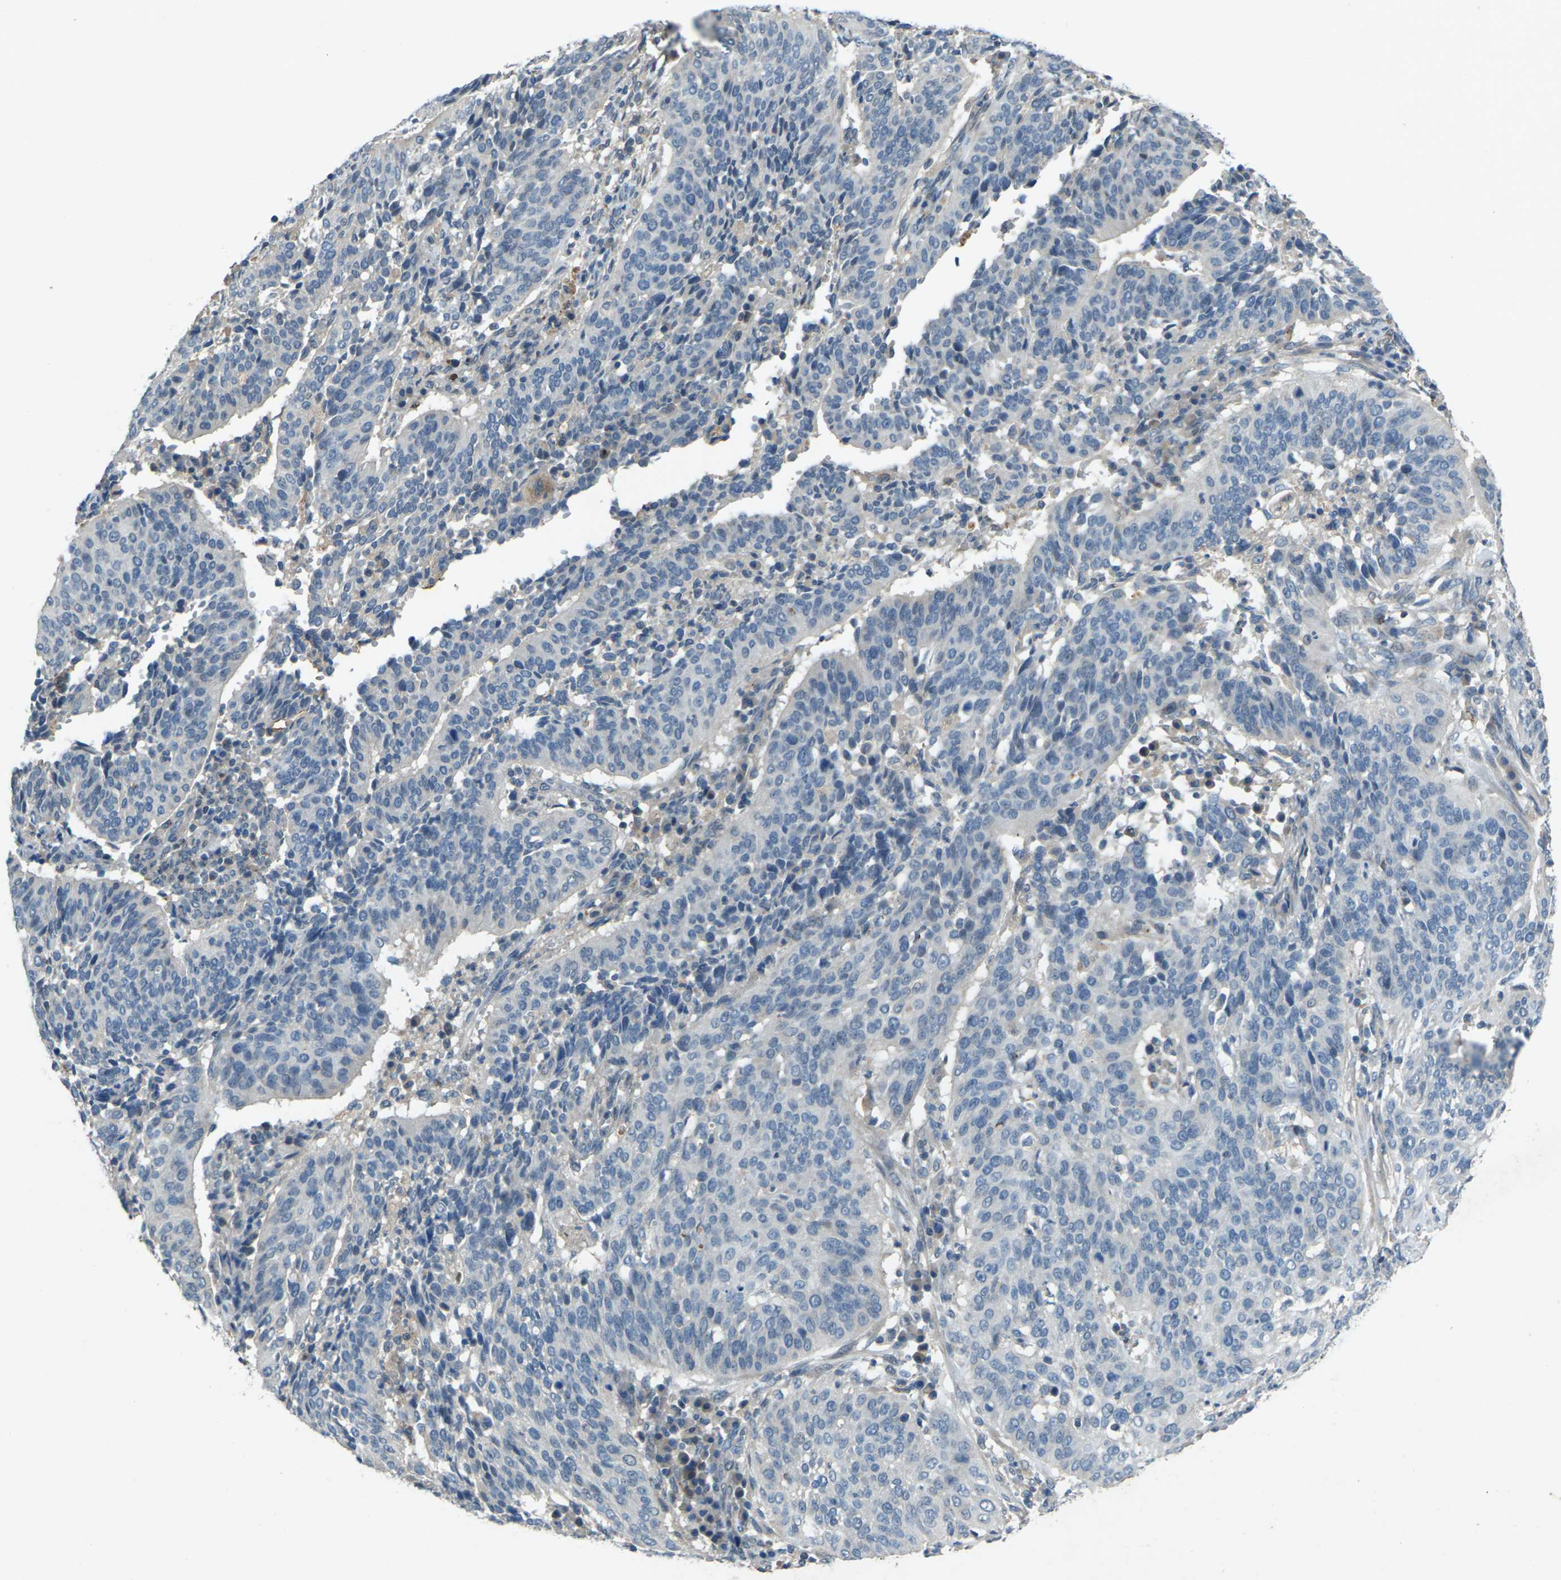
{"staining": {"intensity": "negative", "quantity": "none", "location": "none"}, "tissue": "cervical cancer", "cell_type": "Tumor cells", "image_type": "cancer", "snomed": [{"axis": "morphology", "description": "Normal tissue, NOS"}, {"axis": "morphology", "description": "Squamous cell carcinoma, NOS"}, {"axis": "topography", "description": "Cervix"}], "caption": "Histopathology image shows no significant protein positivity in tumor cells of cervical cancer (squamous cell carcinoma).", "gene": "SIGLEC14", "patient": {"sex": "female", "age": 39}}